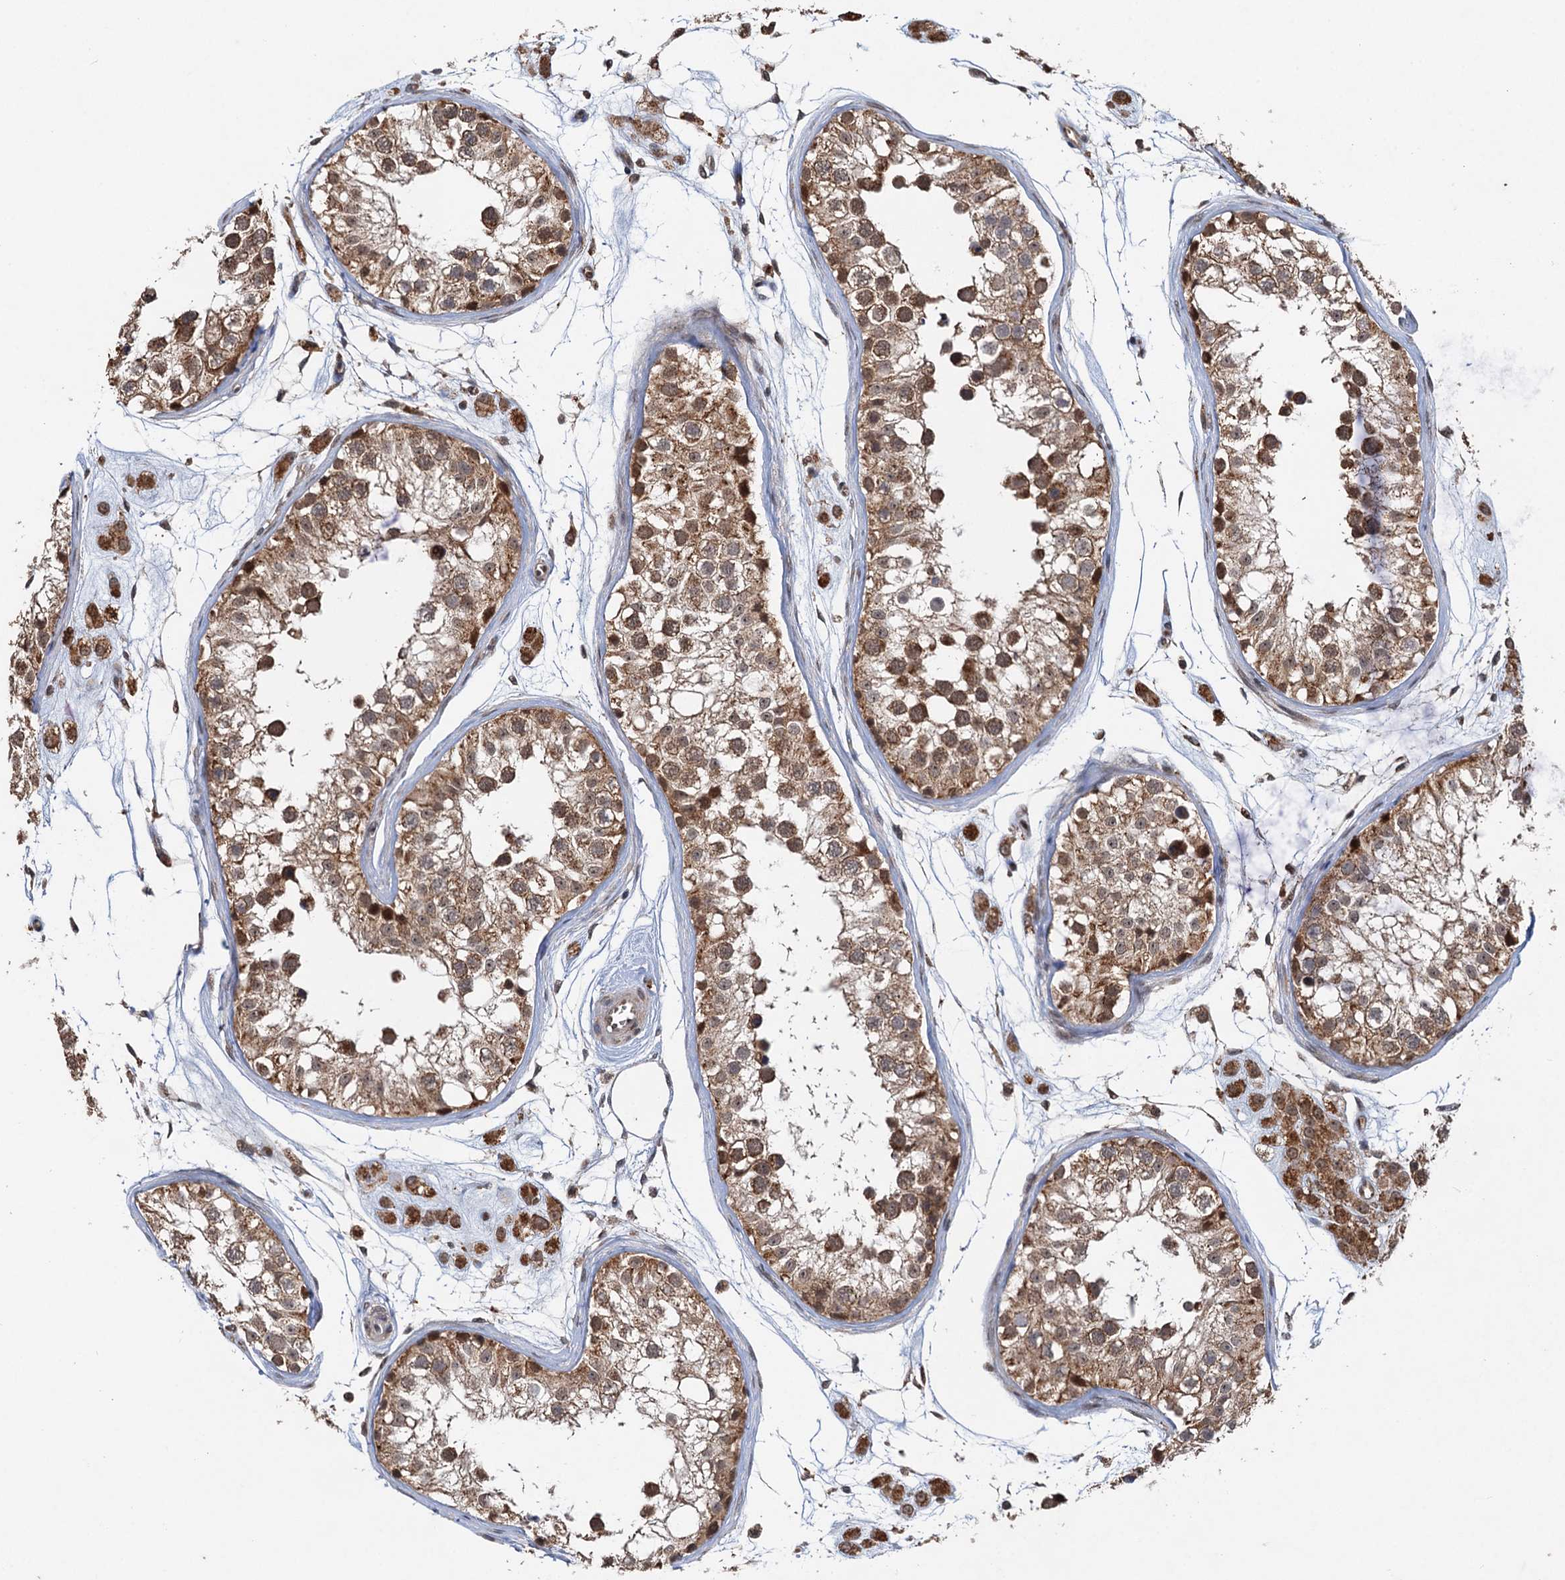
{"staining": {"intensity": "strong", "quantity": ">75%", "location": "cytoplasmic/membranous,nuclear"}, "tissue": "testis", "cell_type": "Cells in seminiferous ducts", "image_type": "normal", "snomed": [{"axis": "morphology", "description": "Normal tissue, NOS"}, {"axis": "morphology", "description": "Adenocarcinoma, metastatic, NOS"}, {"axis": "topography", "description": "Testis"}], "caption": "High-power microscopy captured an immunohistochemistry (IHC) histopathology image of benign testis, revealing strong cytoplasmic/membranous,nuclear expression in approximately >75% of cells in seminiferous ducts. (brown staining indicates protein expression, while blue staining denotes nuclei).", "gene": "REP15", "patient": {"sex": "male", "age": 26}}